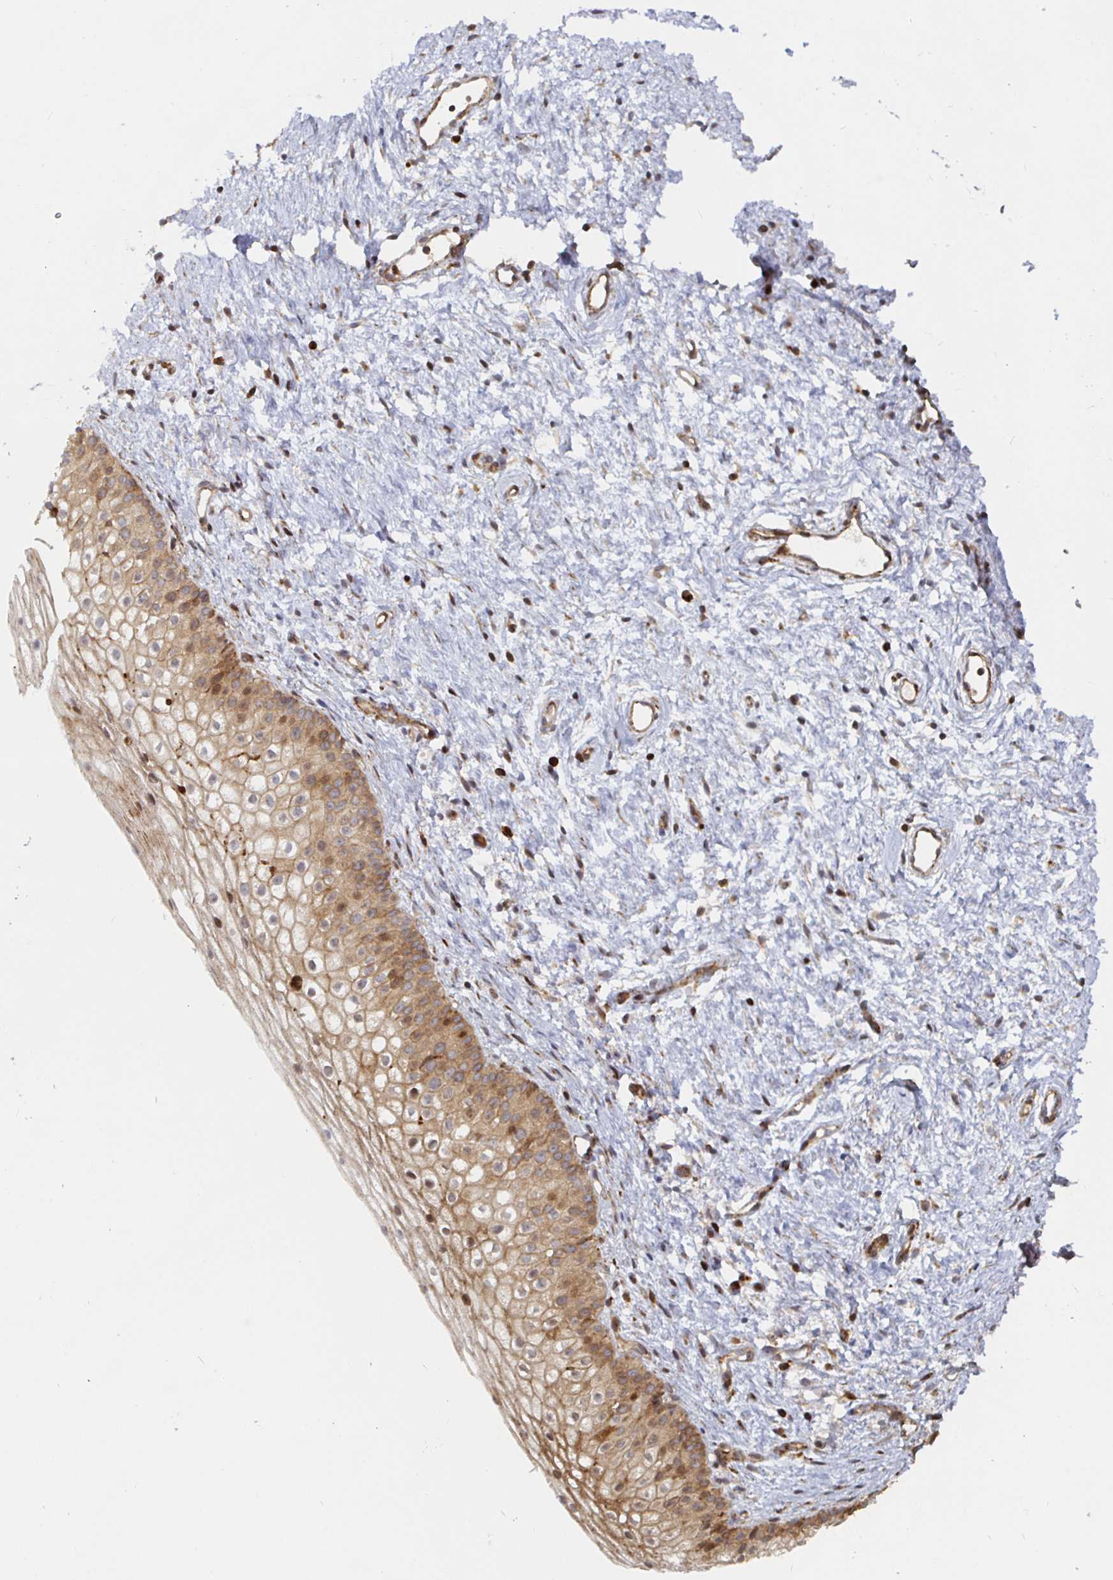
{"staining": {"intensity": "moderate", "quantity": ">75%", "location": "cytoplasmic/membranous"}, "tissue": "vagina", "cell_type": "Squamous epithelial cells", "image_type": "normal", "snomed": [{"axis": "morphology", "description": "Normal tissue, NOS"}, {"axis": "topography", "description": "Vagina"}], "caption": "Immunohistochemistry (IHC) histopathology image of benign vagina: human vagina stained using immunohistochemistry (IHC) reveals medium levels of moderate protein expression localized specifically in the cytoplasmic/membranous of squamous epithelial cells, appearing as a cytoplasmic/membranous brown color.", "gene": "STRAP", "patient": {"sex": "female", "age": 65}}